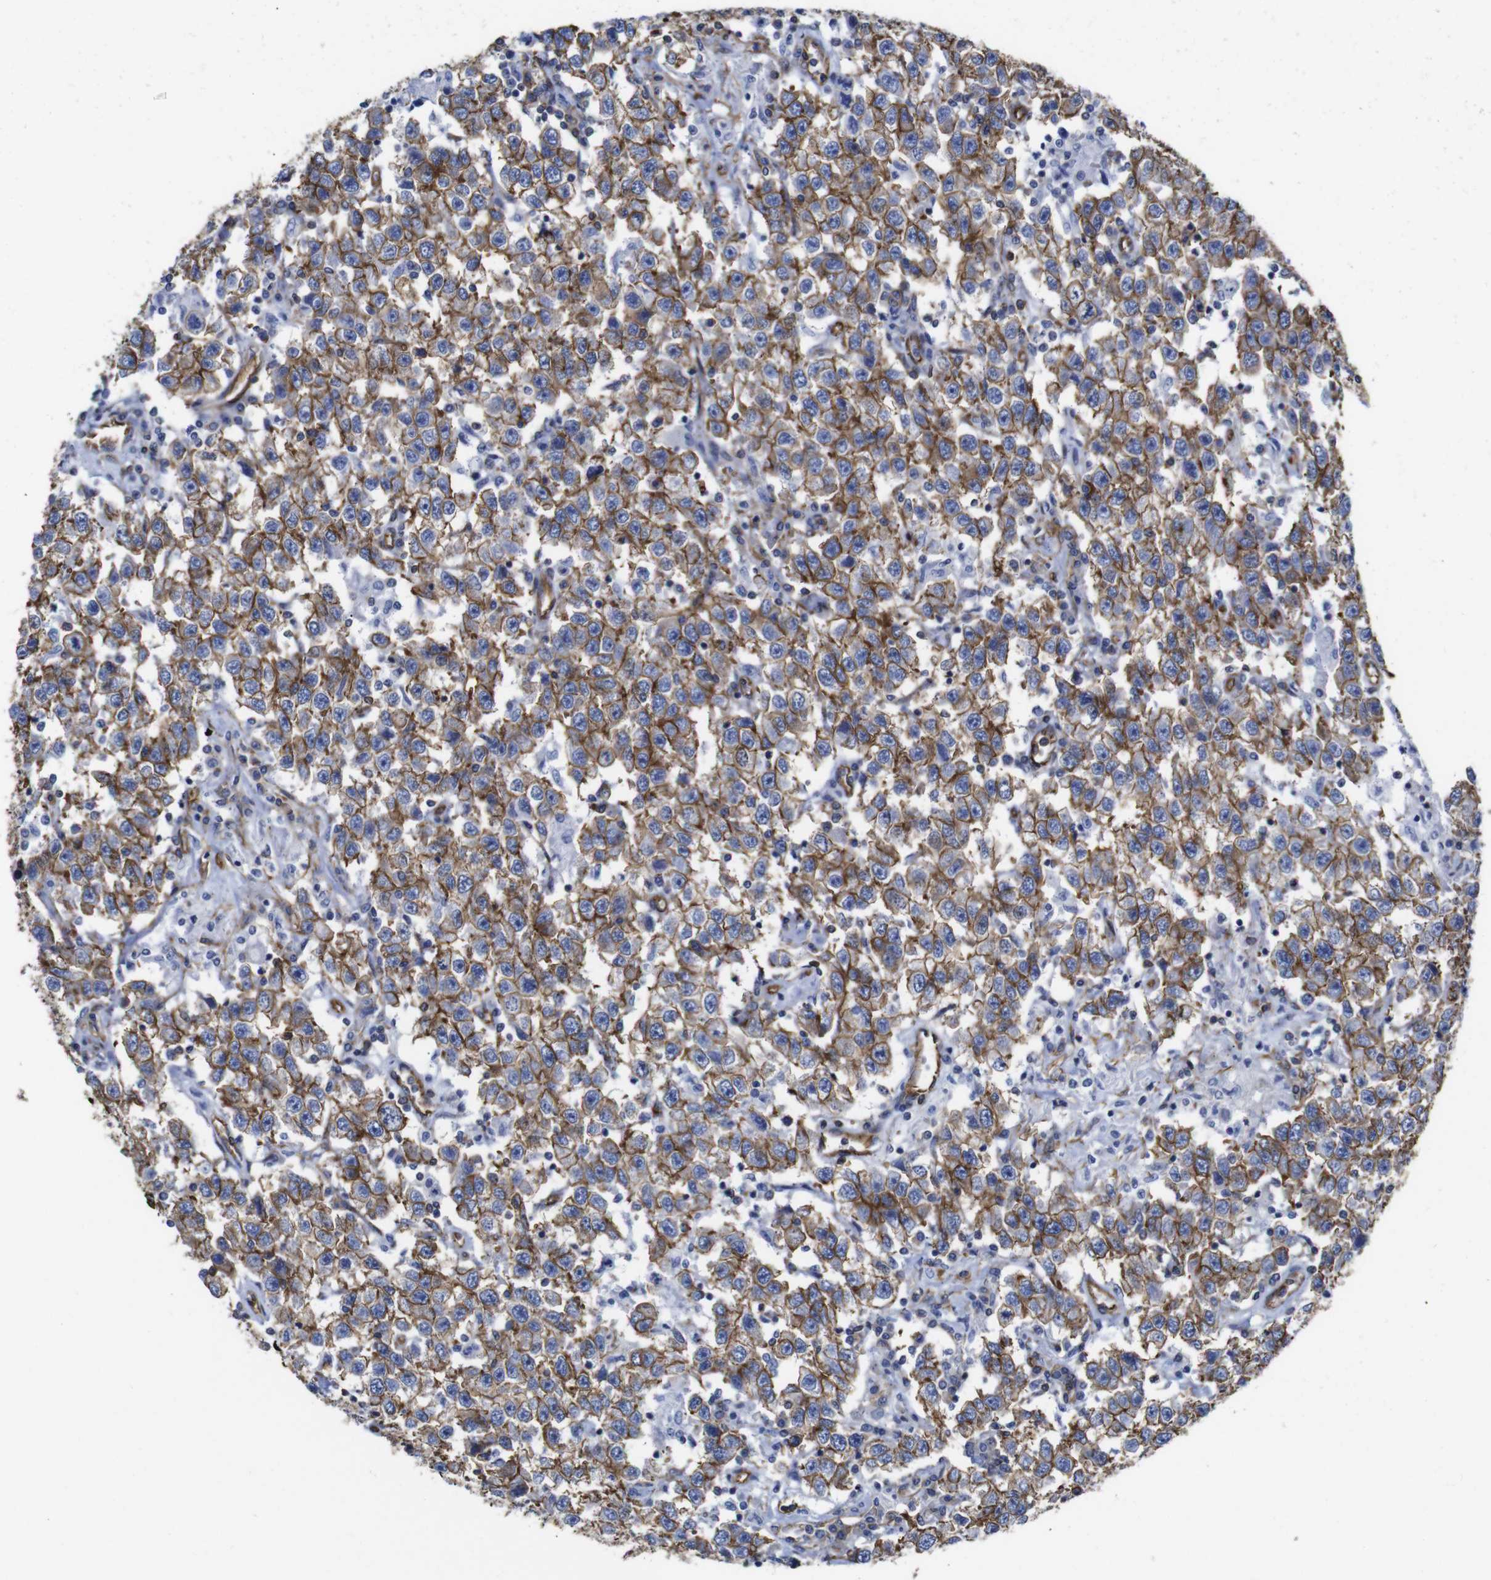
{"staining": {"intensity": "moderate", "quantity": ">75%", "location": "cytoplasmic/membranous"}, "tissue": "testis cancer", "cell_type": "Tumor cells", "image_type": "cancer", "snomed": [{"axis": "morphology", "description": "Seminoma, NOS"}, {"axis": "topography", "description": "Testis"}], "caption": "This photomicrograph reveals immunohistochemistry (IHC) staining of seminoma (testis), with medium moderate cytoplasmic/membranous positivity in approximately >75% of tumor cells.", "gene": "SPTBN1", "patient": {"sex": "male", "age": 41}}